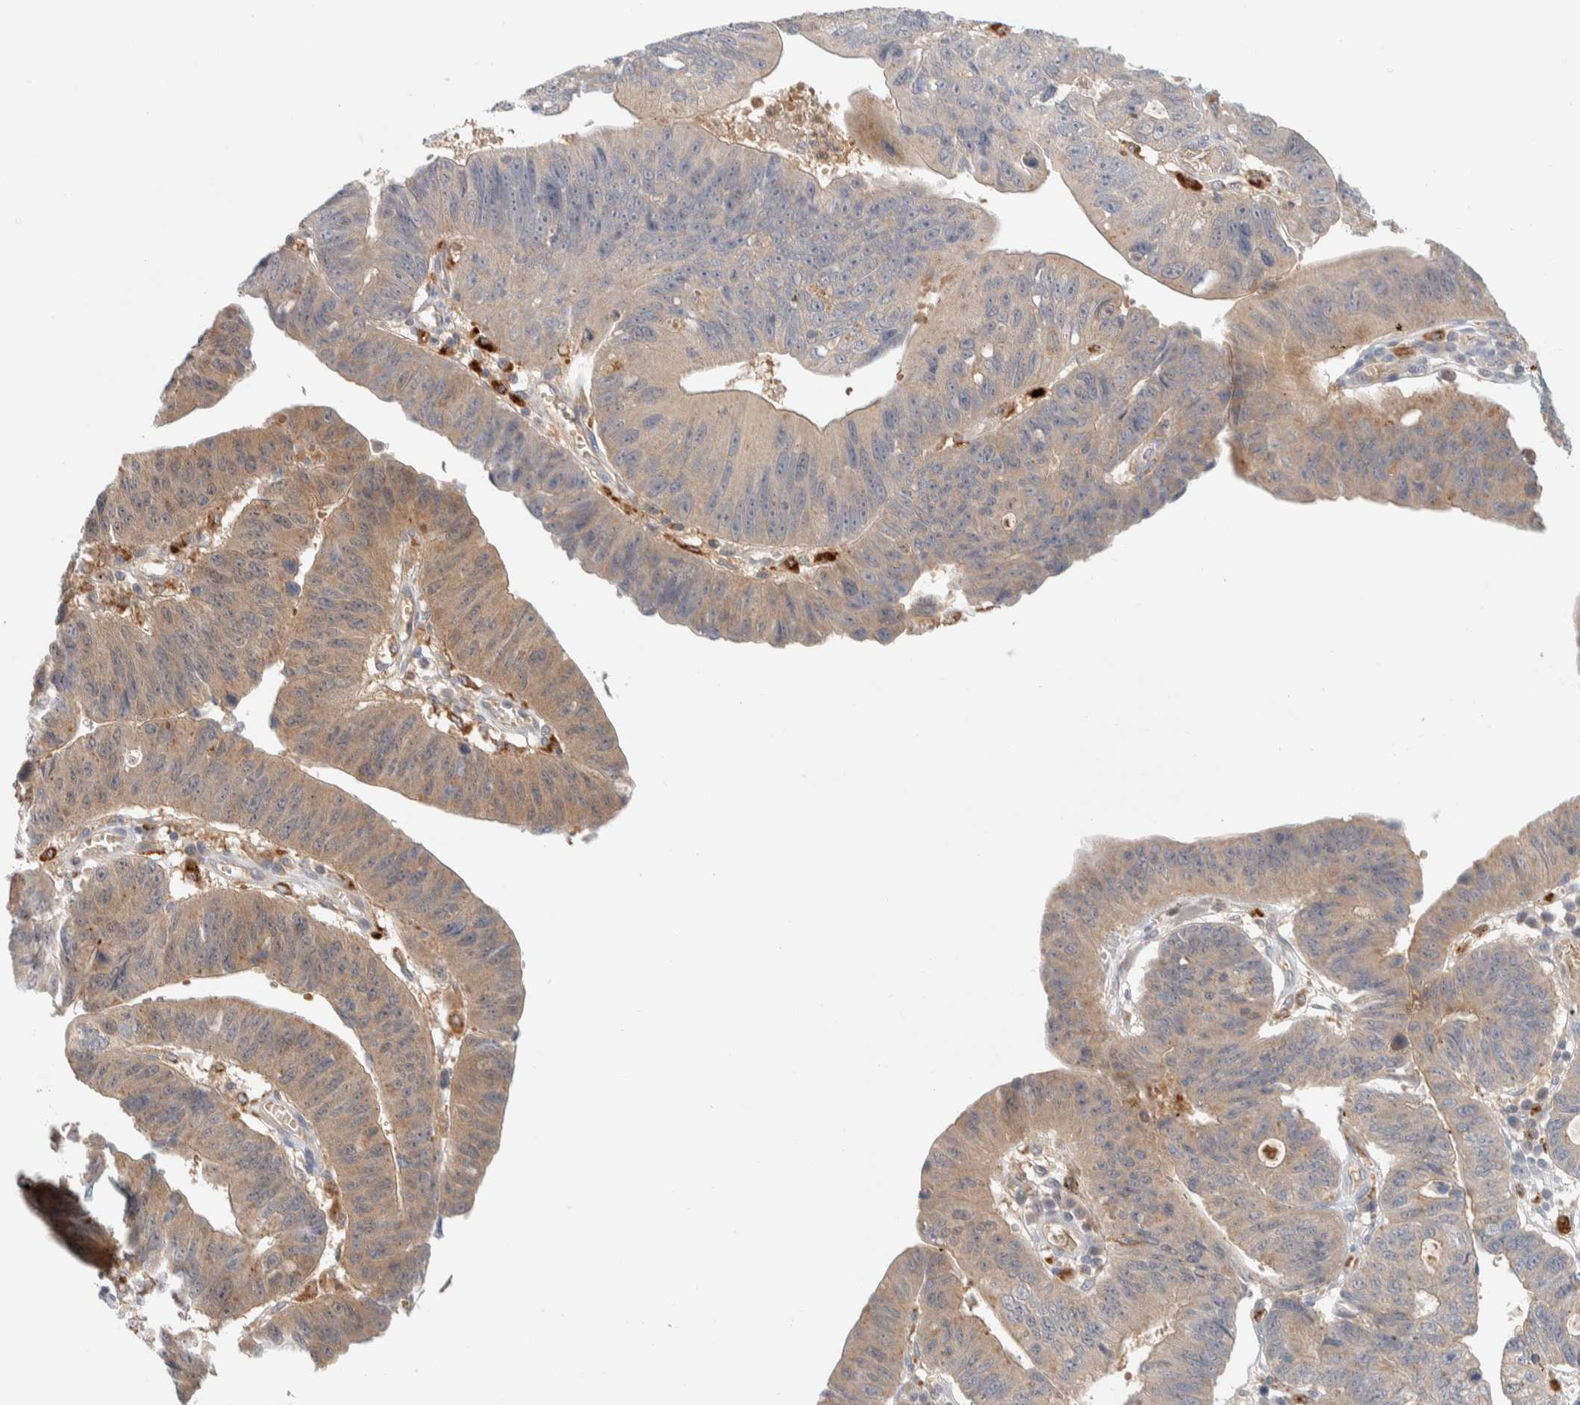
{"staining": {"intensity": "moderate", "quantity": "<25%", "location": "cytoplasmic/membranous"}, "tissue": "stomach cancer", "cell_type": "Tumor cells", "image_type": "cancer", "snomed": [{"axis": "morphology", "description": "Adenocarcinoma, NOS"}, {"axis": "topography", "description": "Stomach"}], "caption": "DAB immunohistochemical staining of stomach adenocarcinoma exhibits moderate cytoplasmic/membranous protein staining in about <25% of tumor cells.", "gene": "GCLM", "patient": {"sex": "male", "age": 59}}